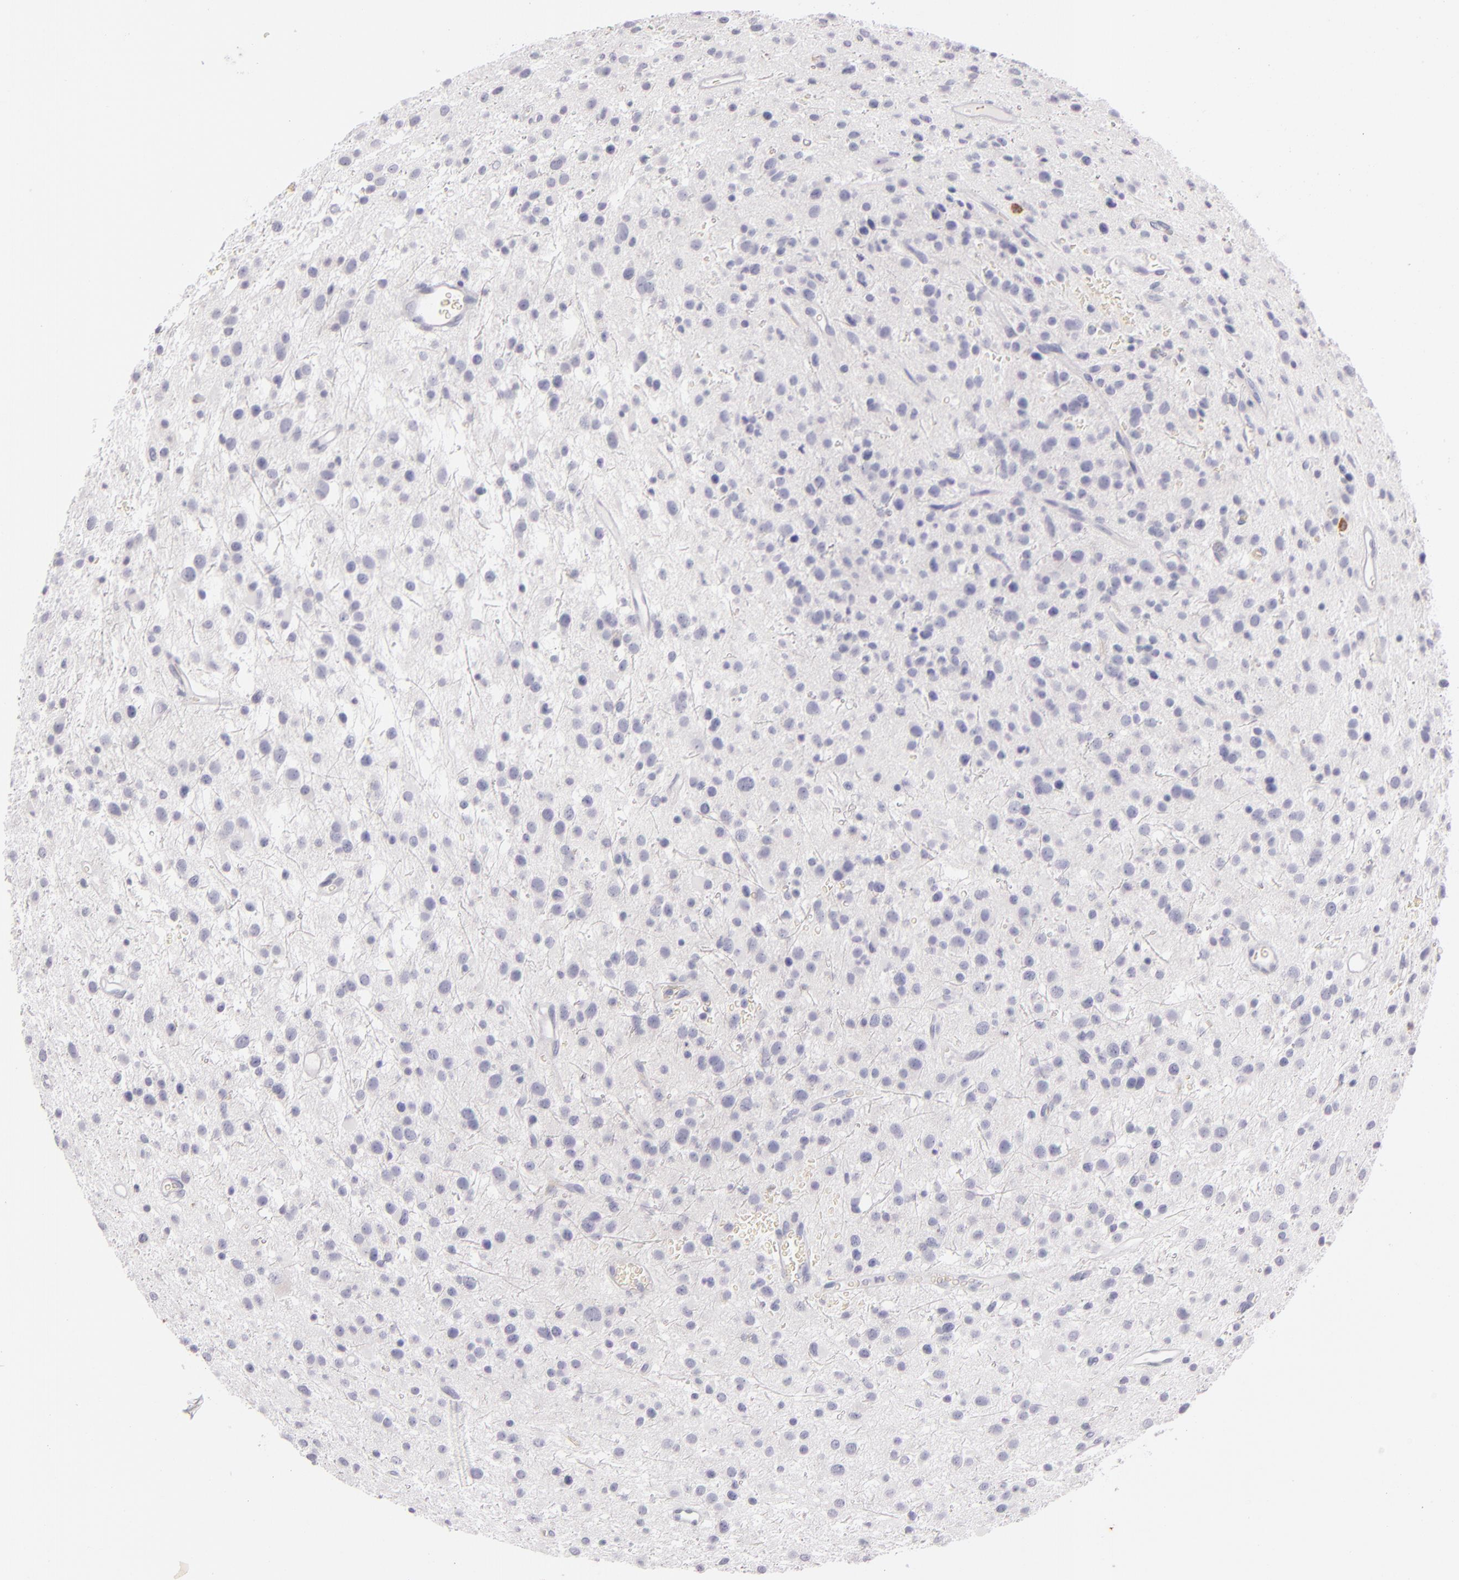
{"staining": {"intensity": "negative", "quantity": "none", "location": "none"}, "tissue": "glioma", "cell_type": "Tumor cells", "image_type": "cancer", "snomed": [{"axis": "morphology", "description": "Glioma, malignant, Low grade"}, {"axis": "topography", "description": "Brain"}], "caption": "Tumor cells are negative for brown protein staining in glioma. (DAB IHC, high magnification).", "gene": "CD207", "patient": {"sex": "female", "age": 36}}